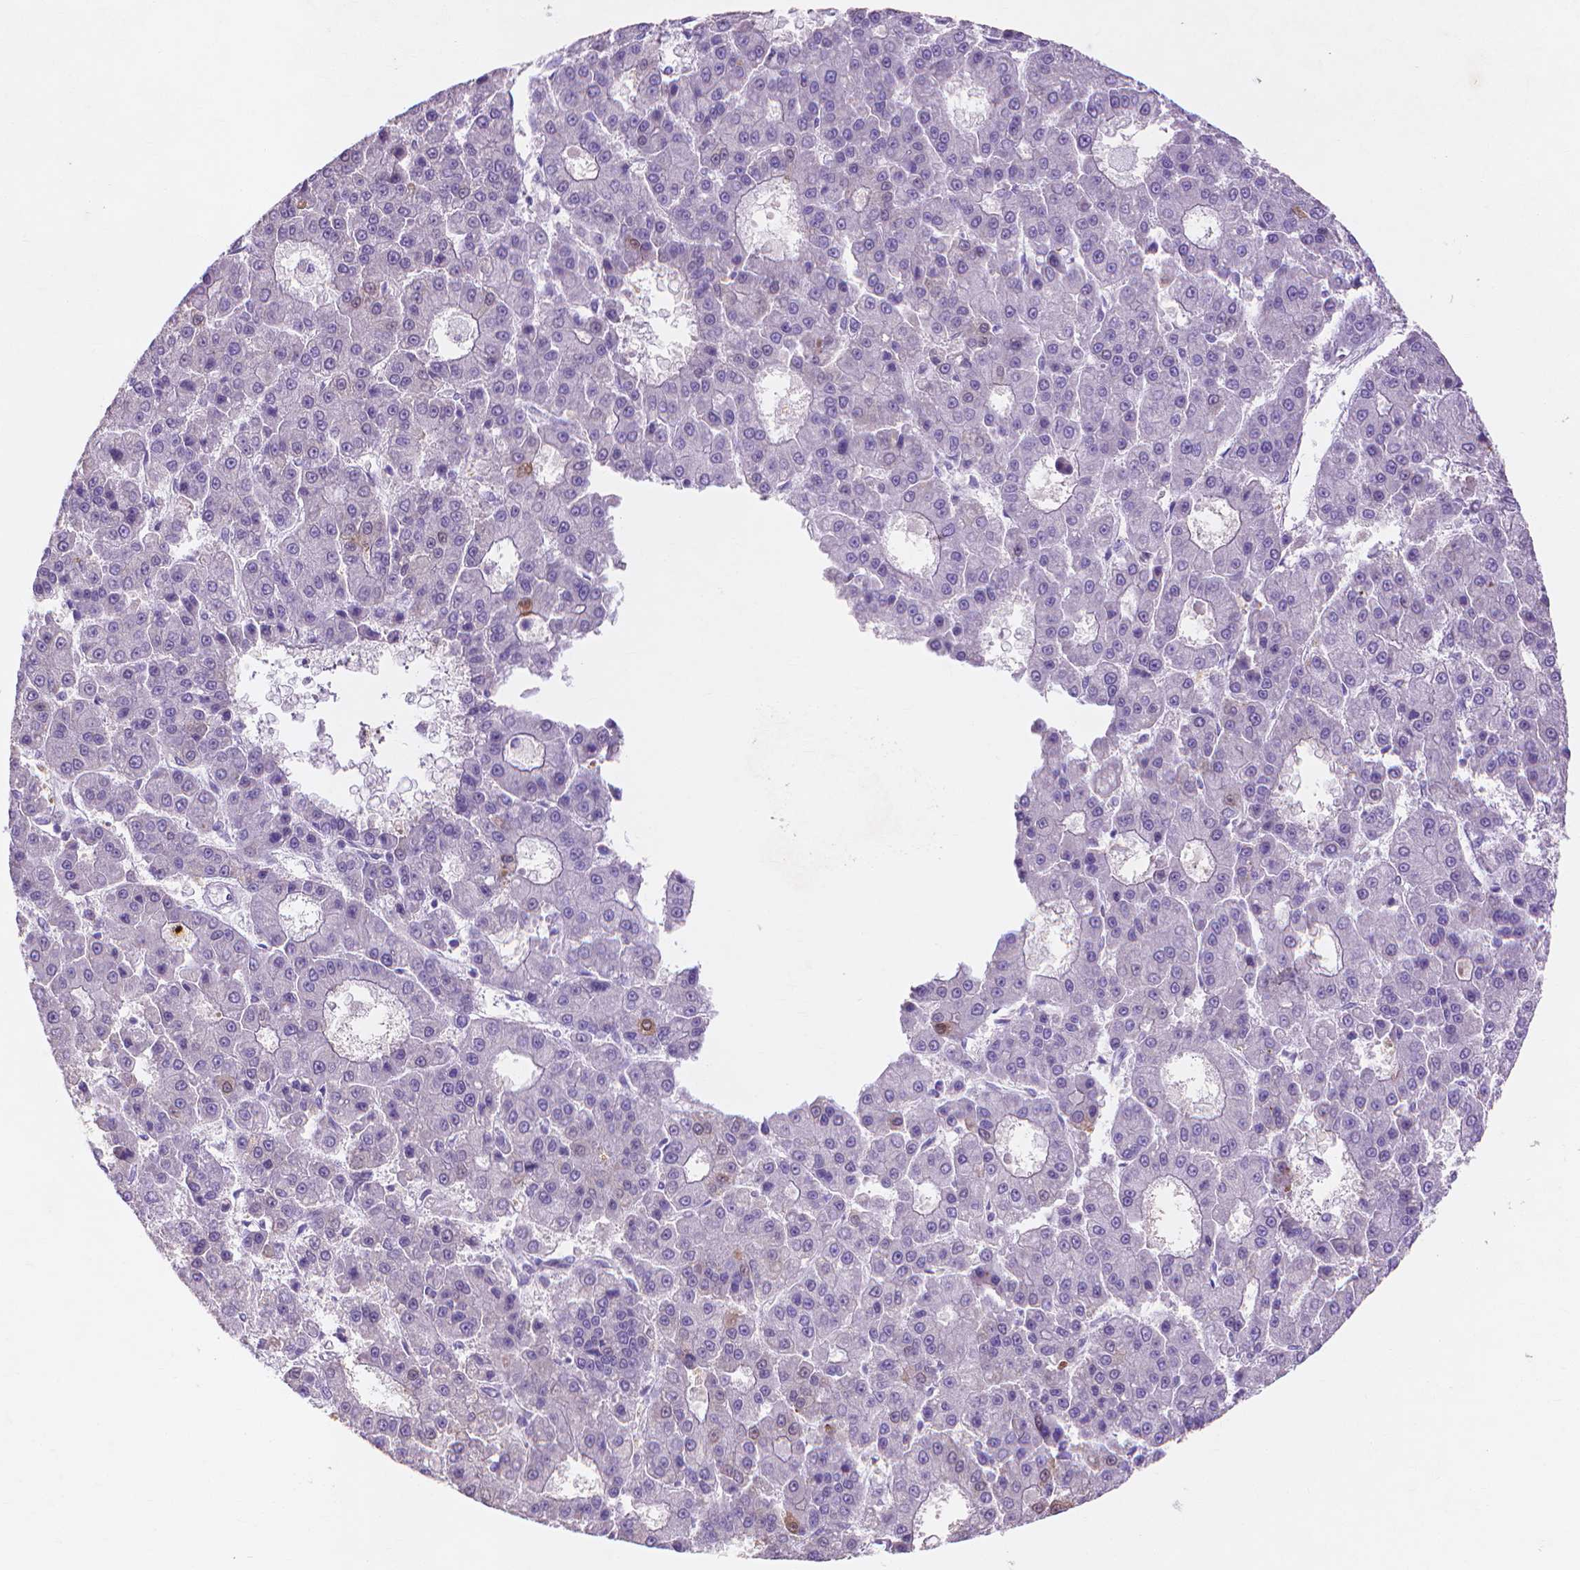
{"staining": {"intensity": "negative", "quantity": "none", "location": "none"}, "tissue": "liver cancer", "cell_type": "Tumor cells", "image_type": "cancer", "snomed": [{"axis": "morphology", "description": "Carcinoma, Hepatocellular, NOS"}, {"axis": "topography", "description": "Liver"}], "caption": "Immunohistochemistry photomicrograph of neoplastic tissue: liver cancer stained with DAB (3,3'-diaminobenzidine) demonstrates no significant protein expression in tumor cells.", "gene": "MMP11", "patient": {"sex": "male", "age": 70}}